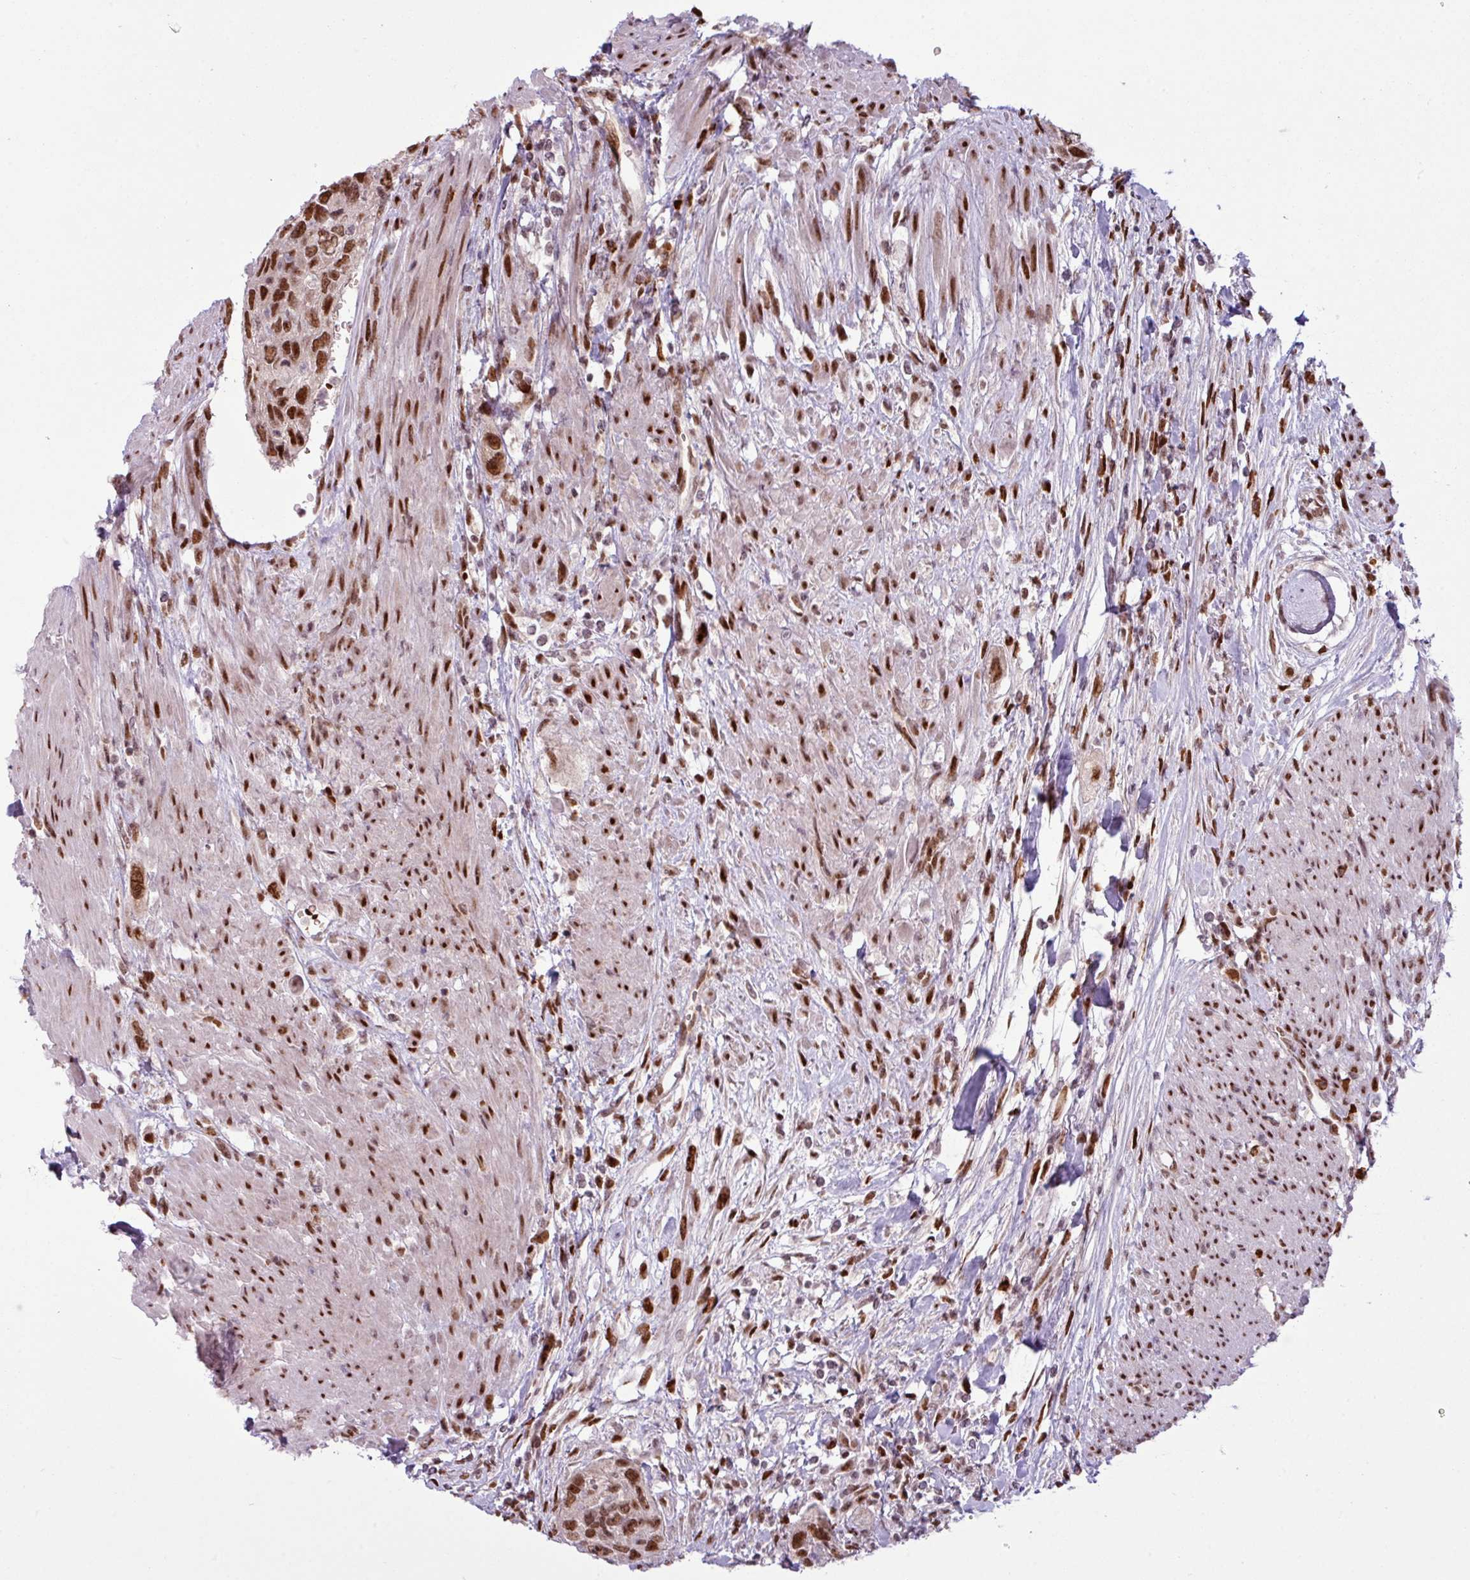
{"staining": {"intensity": "strong", "quantity": ">75%", "location": "nuclear"}, "tissue": "urothelial cancer", "cell_type": "Tumor cells", "image_type": "cancer", "snomed": [{"axis": "morphology", "description": "Urothelial carcinoma, High grade"}, {"axis": "topography", "description": "Urinary bladder"}], "caption": "About >75% of tumor cells in high-grade urothelial carcinoma reveal strong nuclear protein expression as visualized by brown immunohistochemical staining.", "gene": "PRDM5", "patient": {"sex": "female", "age": 60}}